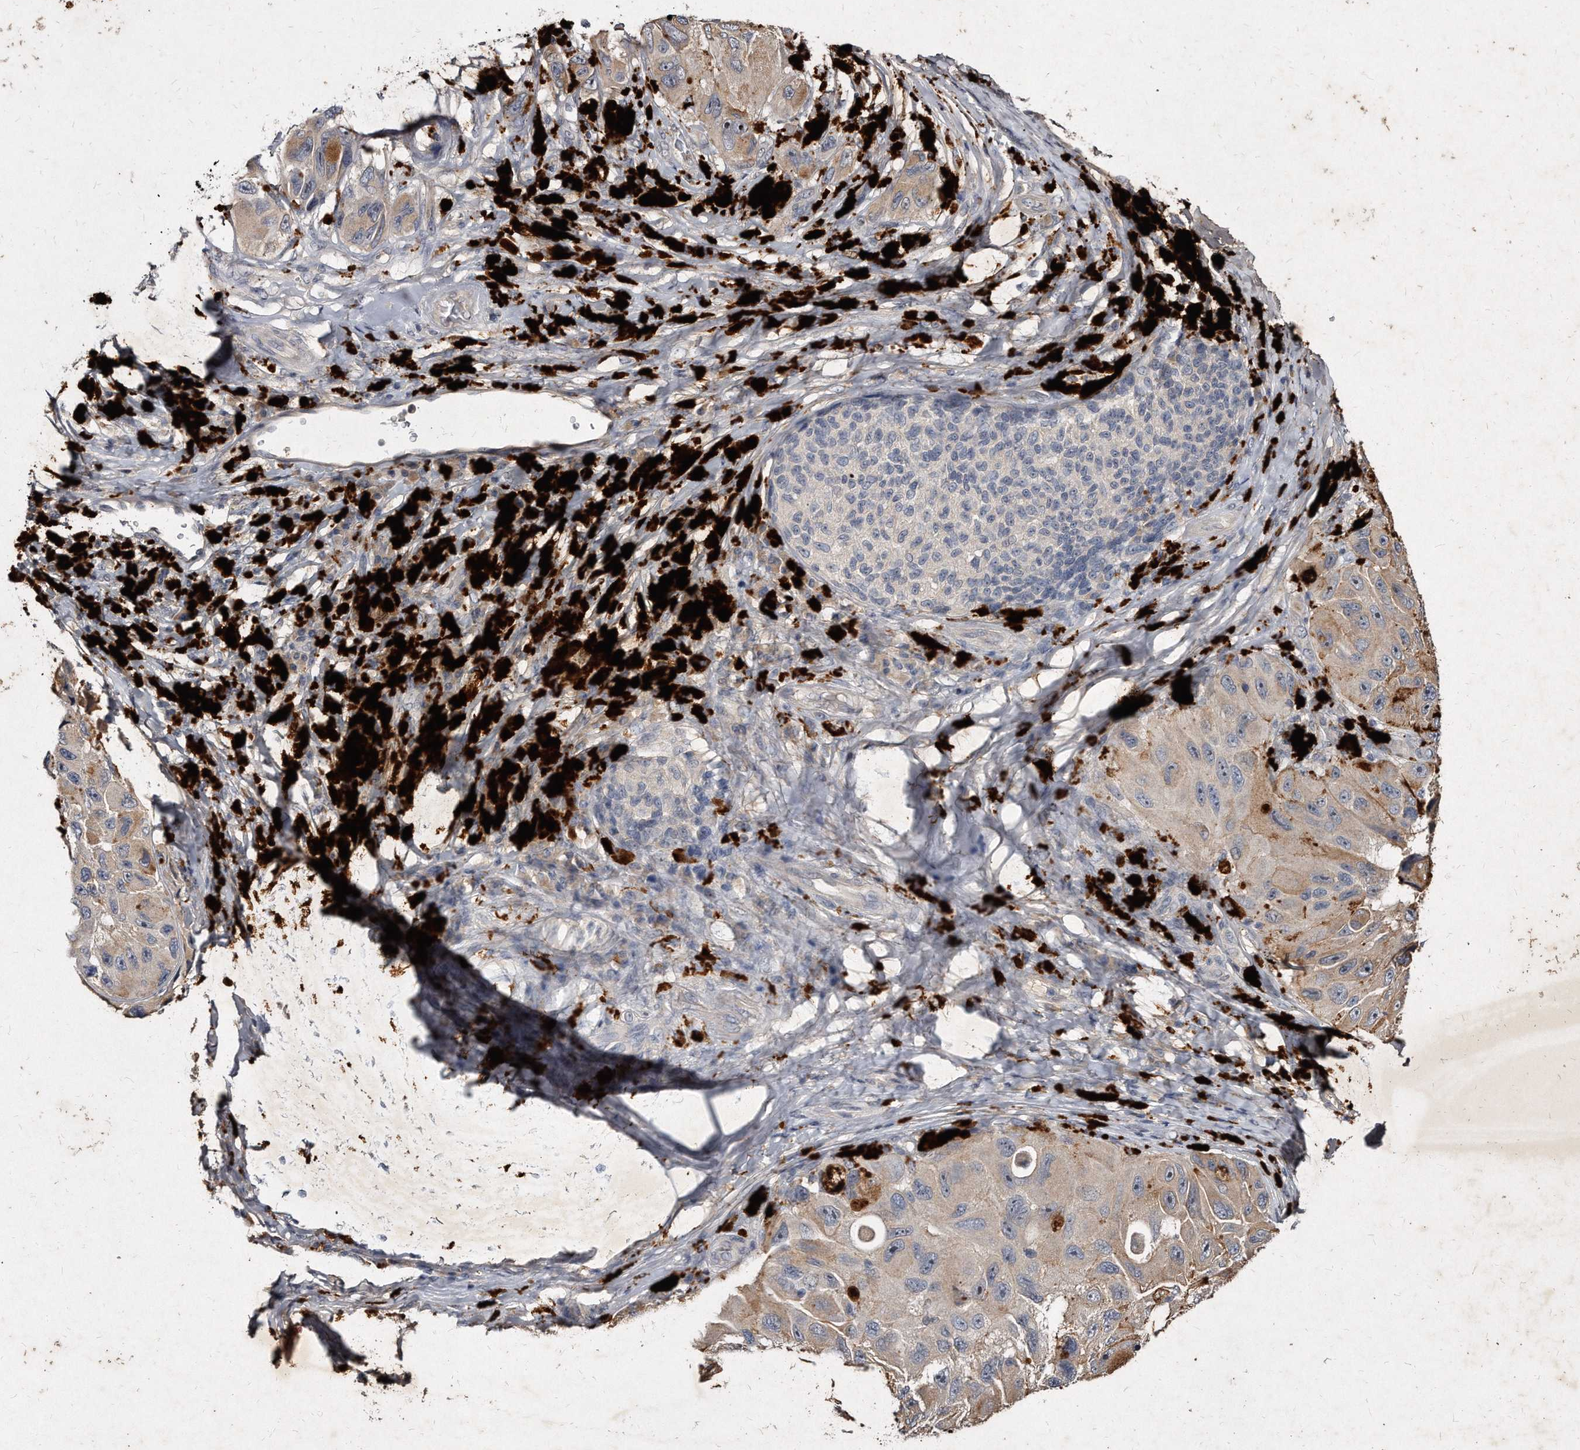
{"staining": {"intensity": "negative", "quantity": "none", "location": "none"}, "tissue": "melanoma", "cell_type": "Tumor cells", "image_type": "cancer", "snomed": [{"axis": "morphology", "description": "Malignant melanoma, NOS"}, {"axis": "topography", "description": "Skin"}], "caption": "Malignant melanoma was stained to show a protein in brown. There is no significant expression in tumor cells.", "gene": "KLHDC3", "patient": {"sex": "female", "age": 73}}